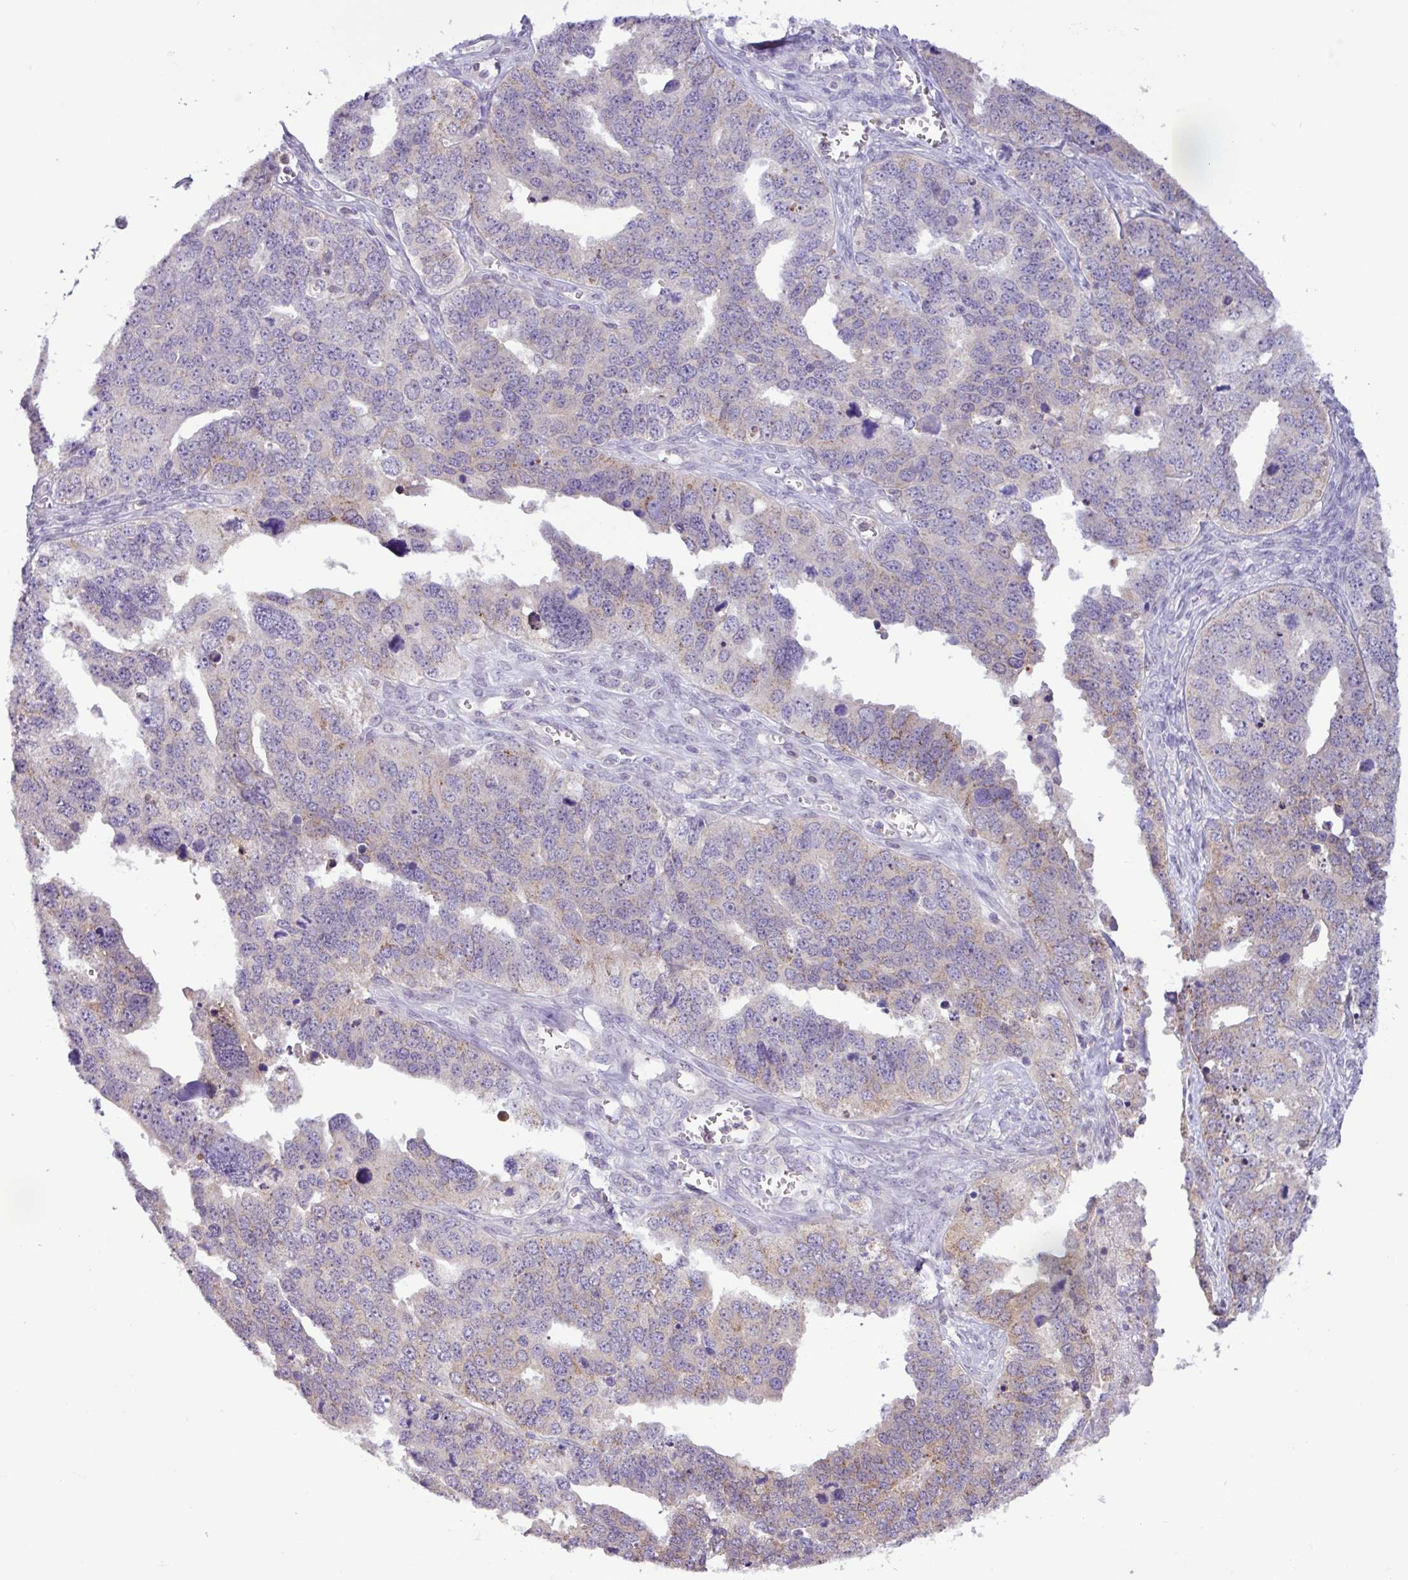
{"staining": {"intensity": "moderate", "quantity": "25%-75%", "location": "cytoplasmic/membranous"}, "tissue": "ovarian cancer", "cell_type": "Tumor cells", "image_type": "cancer", "snomed": [{"axis": "morphology", "description": "Cystadenocarcinoma, serous, NOS"}, {"axis": "topography", "description": "Ovary"}], "caption": "About 25%-75% of tumor cells in ovarian cancer show moderate cytoplasmic/membranous protein staining as visualized by brown immunohistochemical staining.", "gene": "TONSL", "patient": {"sex": "female", "age": 76}}